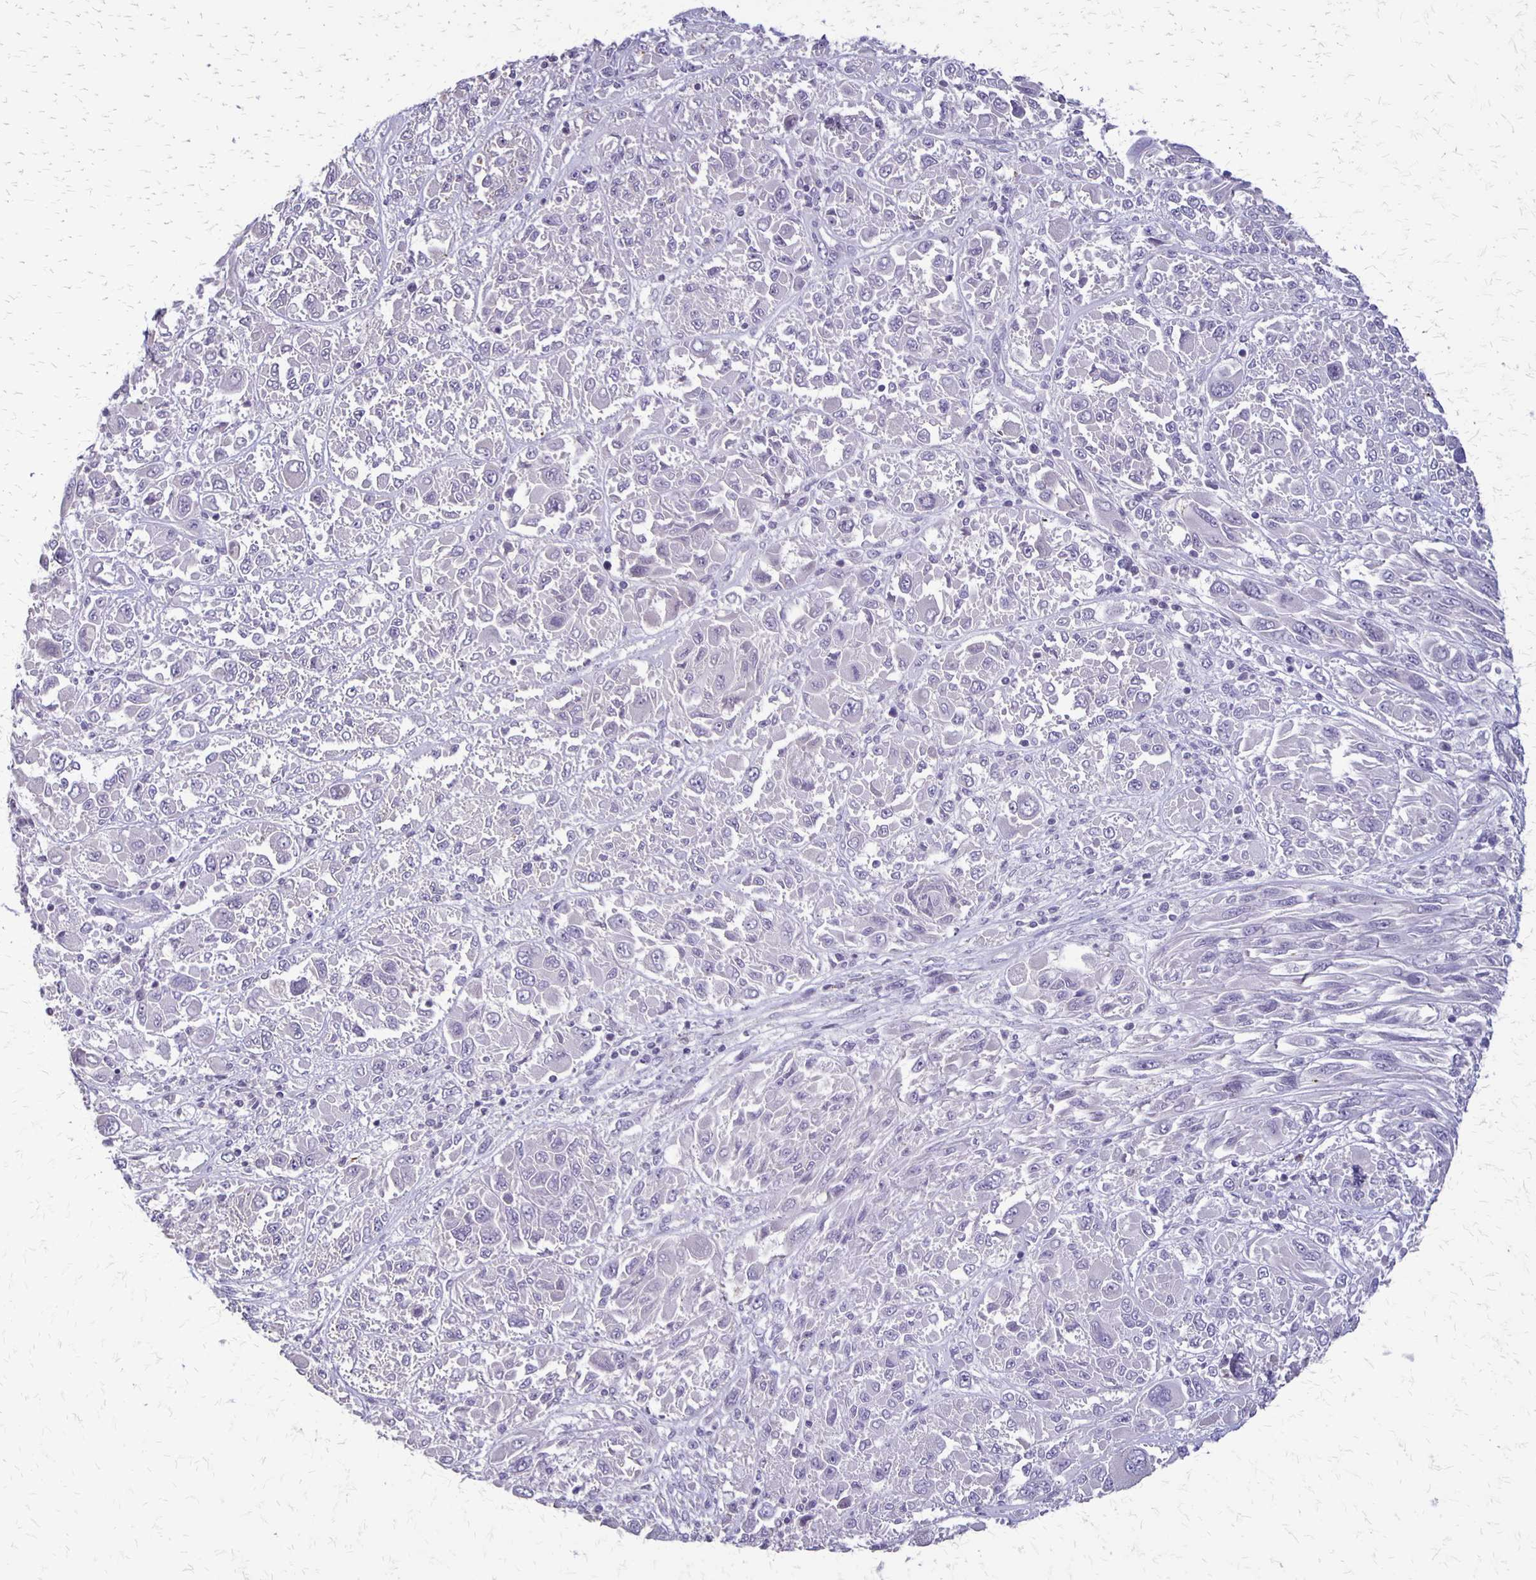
{"staining": {"intensity": "negative", "quantity": "none", "location": "none"}, "tissue": "melanoma", "cell_type": "Tumor cells", "image_type": "cancer", "snomed": [{"axis": "morphology", "description": "Malignant melanoma, NOS"}, {"axis": "topography", "description": "Skin"}], "caption": "This is a photomicrograph of immunohistochemistry (IHC) staining of melanoma, which shows no positivity in tumor cells.", "gene": "SEPTIN5", "patient": {"sex": "female", "age": 91}}